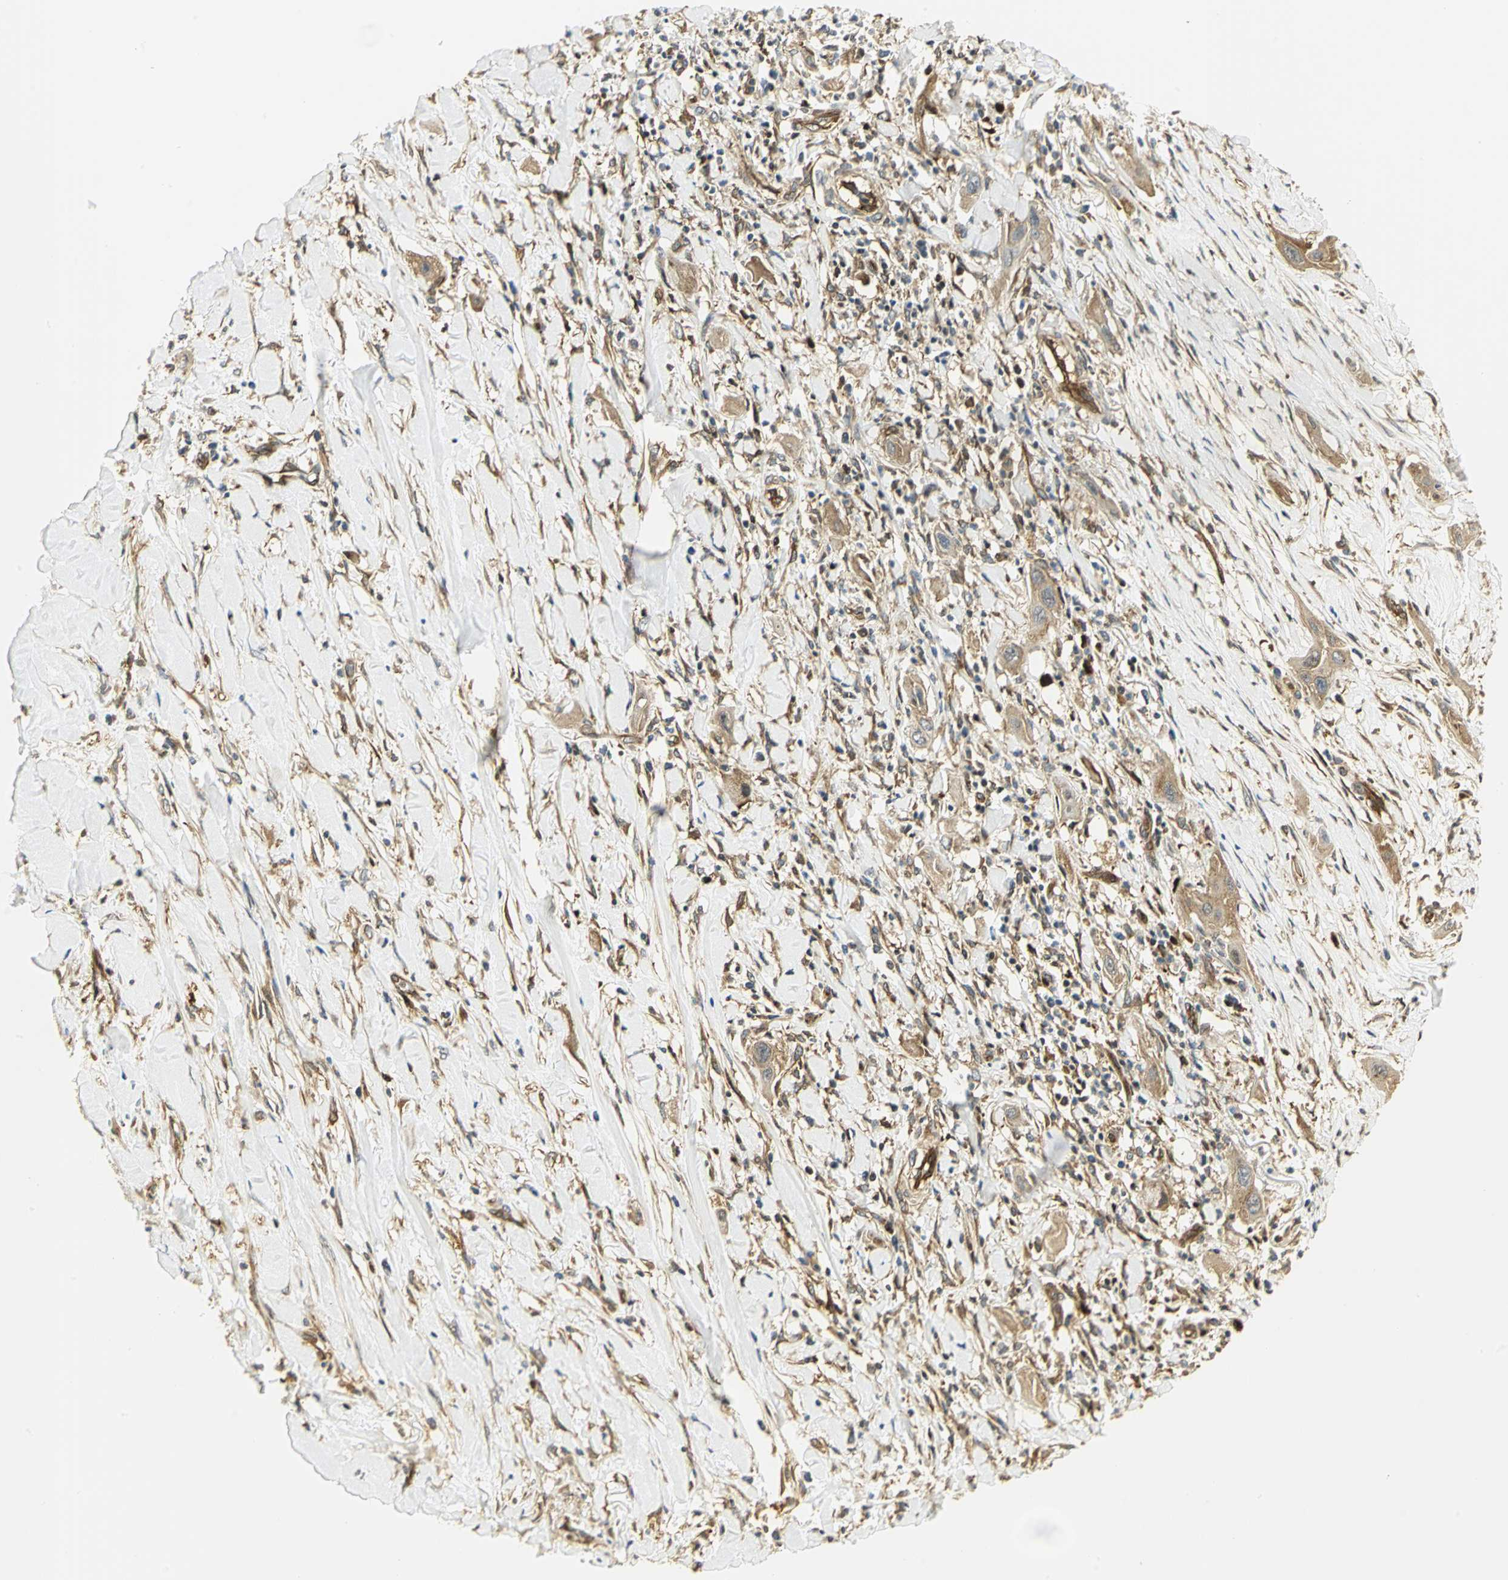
{"staining": {"intensity": "moderate", "quantity": ">75%", "location": "cytoplasmic/membranous"}, "tissue": "lung cancer", "cell_type": "Tumor cells", "image_type": "cancer", "snomed": [{"axis": "morphology", "description": "Squamous cell carcinoma, NOS"}, {"axis": "topography", "description": "Lung"}], "caption": "A brown stain shows moderate cytoplasmic/membranous expression of a protein in lung squamous cell carcinoma tumor cells.", "gene": "EEA1", "patient": {"sex": "female", "age": 47}}